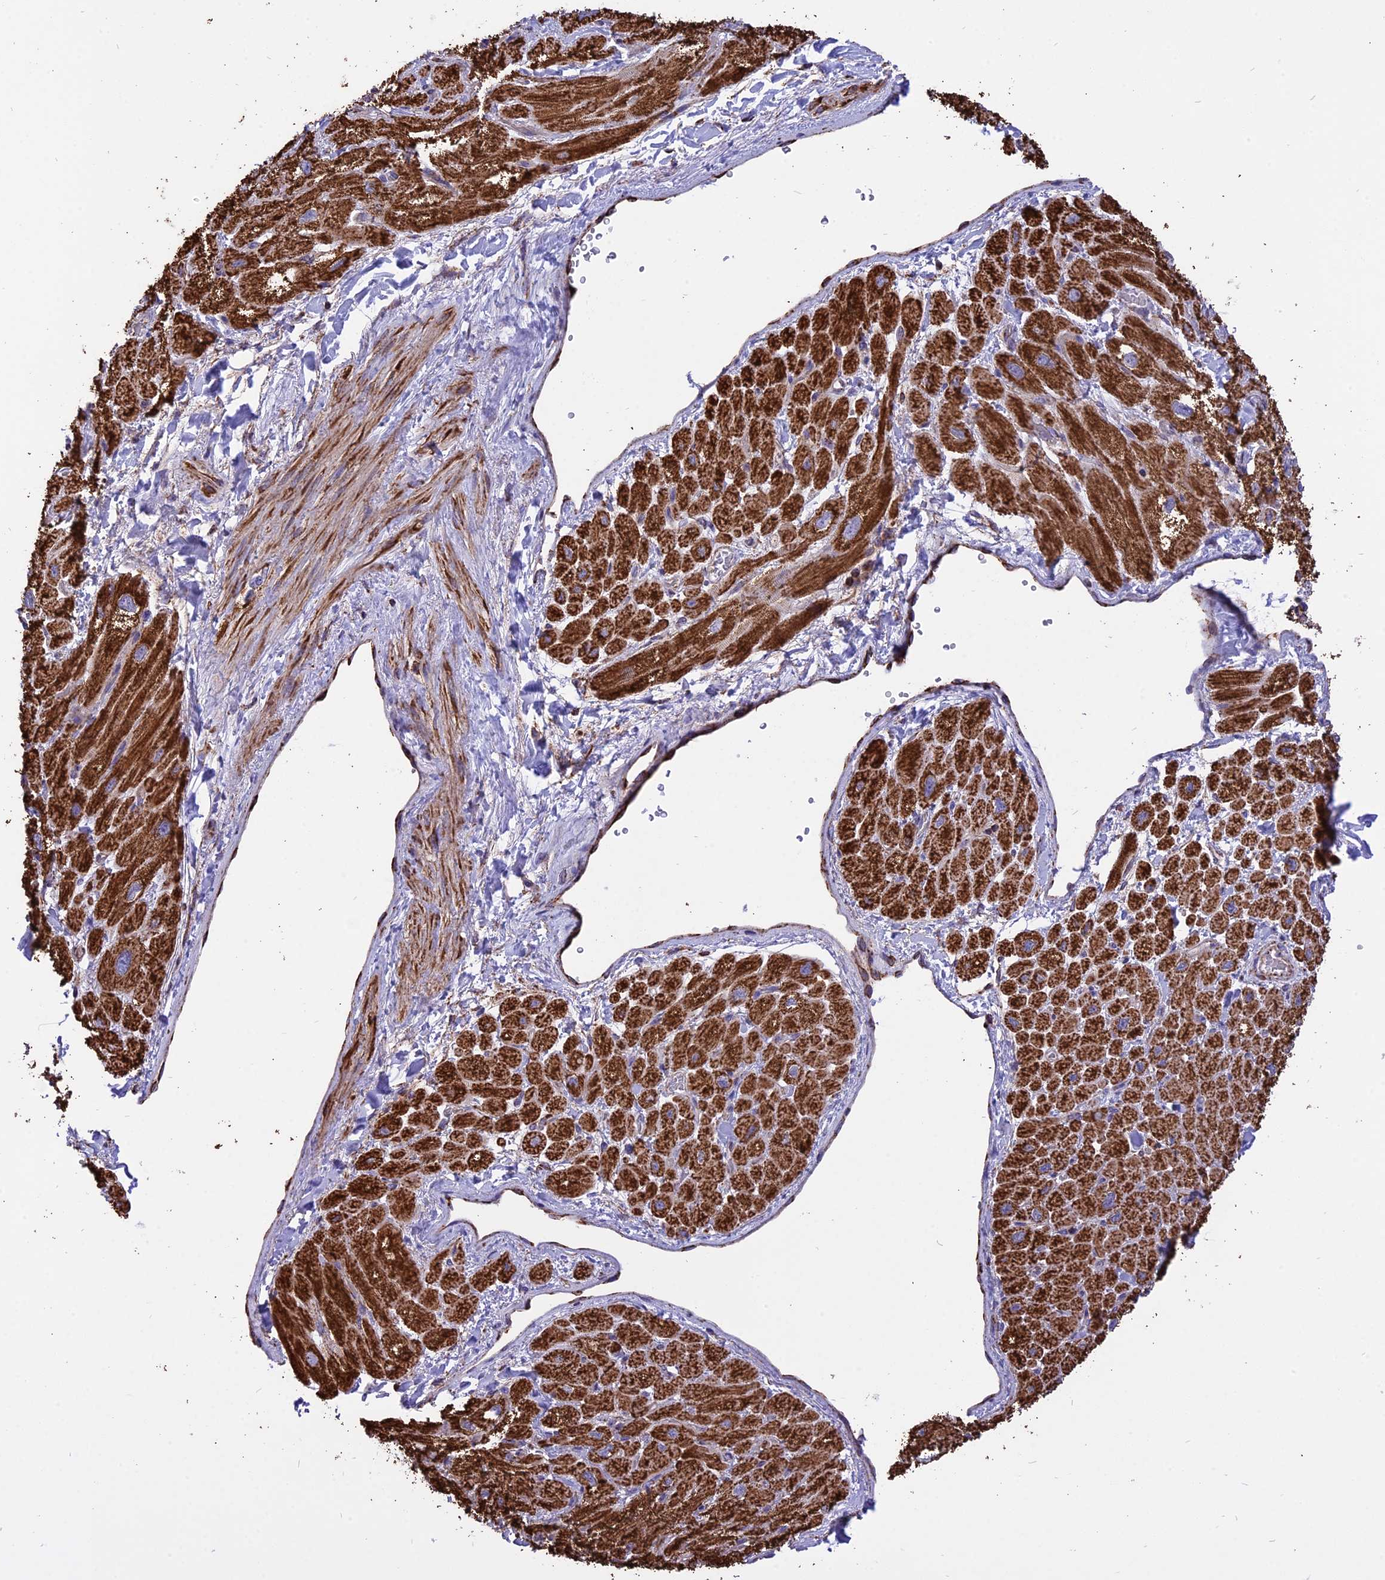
{"staining": {"intensity": "strong", "quantity": ">75%", "location": "cytoplasmic/membranous"}, "tissue": "heart muscle", "cell_type": "Cardiomyocytes", "image_type": "normal", "snomed": [{"axis": "morphology", "description": "Normal tissue, NOS"}, {"axis": "topography", "description": "Heart"}], "caption": "Heart muscle stained with a protein marker exhibits strong staining in cardiomyocytes.", "gene": "TTC4", "patient": {"sex": "male", "age": 65}}